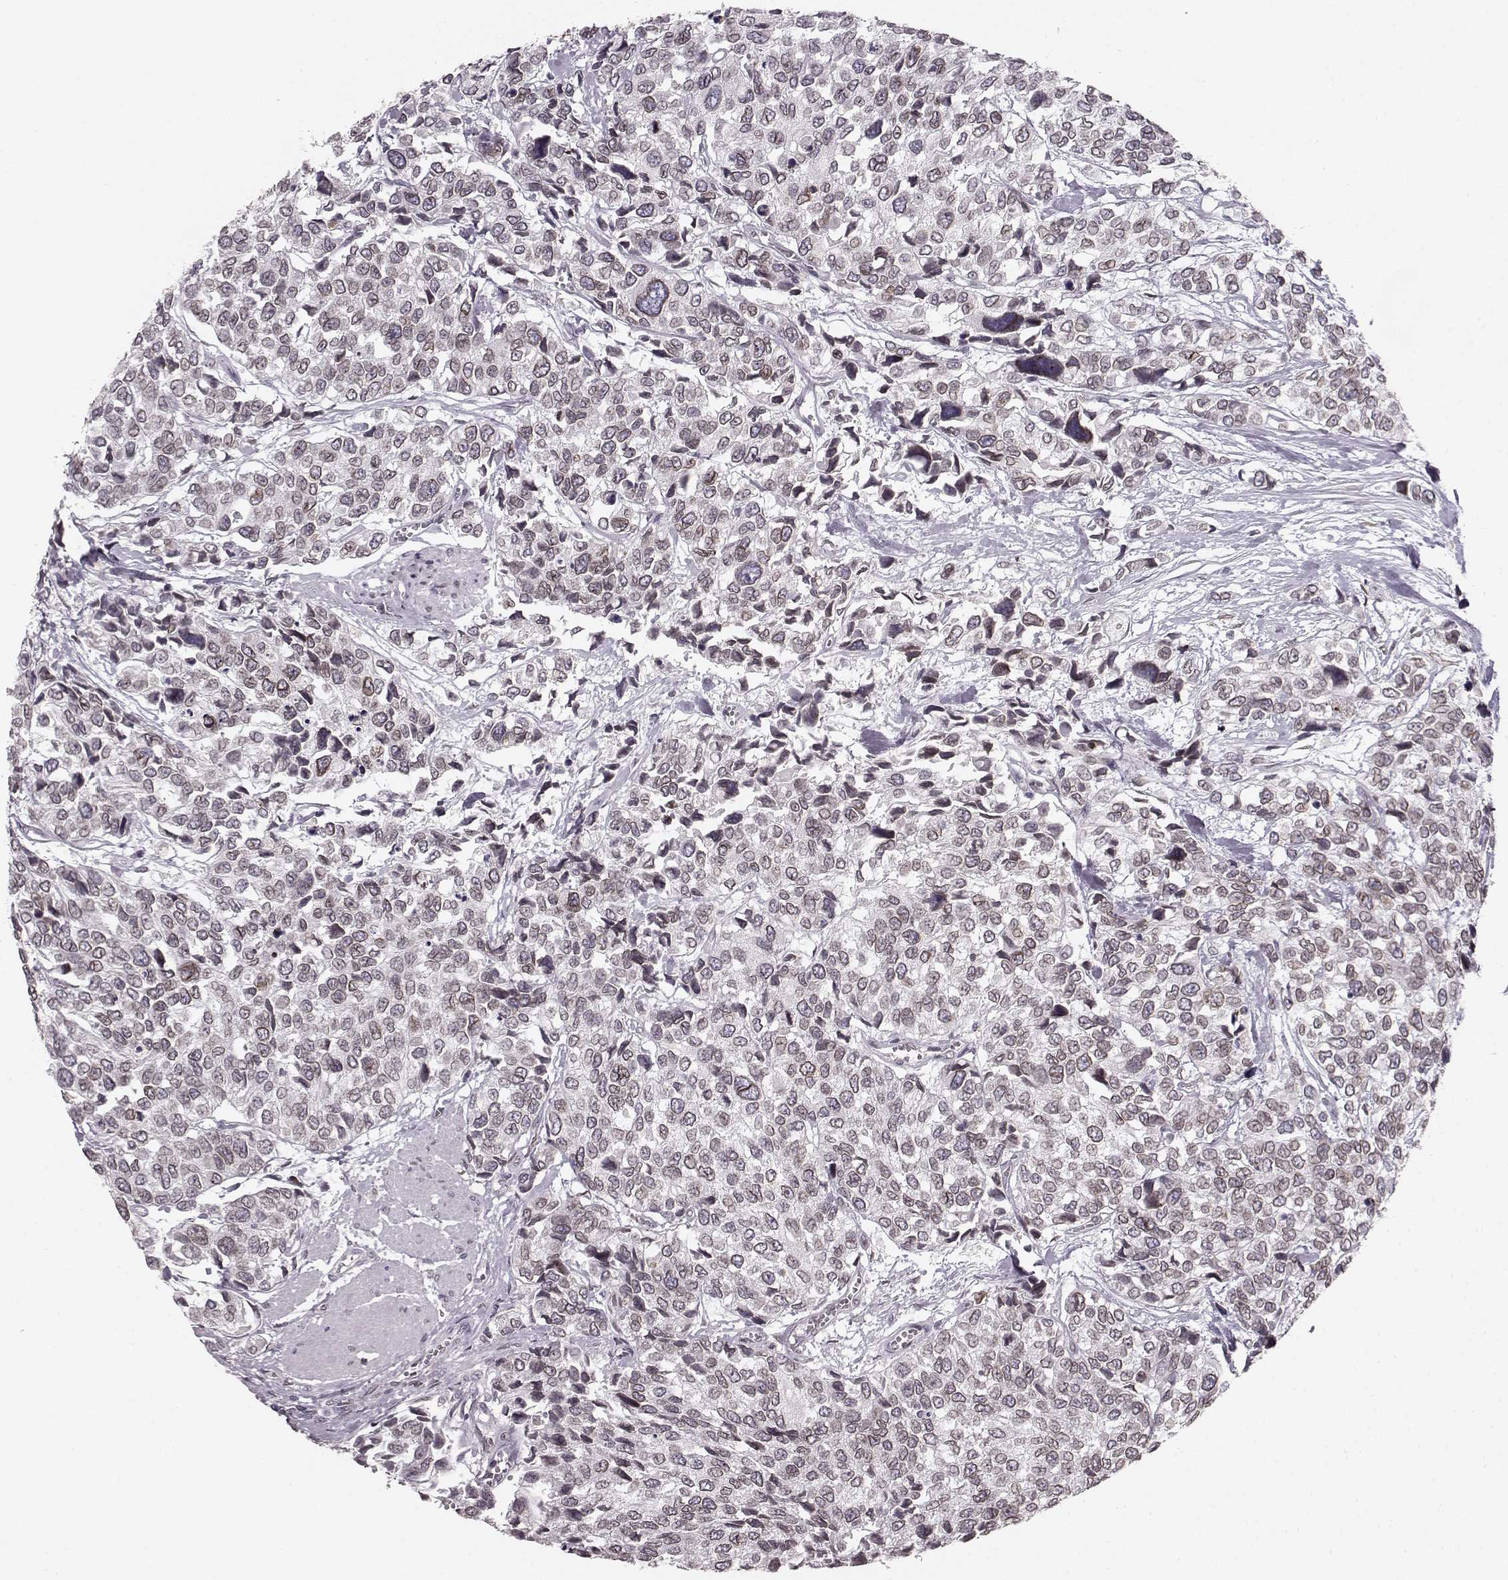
{"staining": {"intensity": "moderate", "quantity": "25%-75%", "location": "cytoplasmic/membranous,nuclear"}, "tissue": "urothelial cancer", "cell_type": "Tumor cells", "image_type": "cancer", "snomed": [{"axis": "morphology", "description": "Urothelial carcinoma, High grade"}, {"axis": "topography", "description": "Urinary bladder"}], "caption": "Urothelial cancer stained with immunohistochemistry shows moderate cytoplasmic/membranous and nuclear positivity in approximately 25%-75% of tumor cells. (Brightfield microscopy of DAB IHC at high magnification).", "gene": "DCAF12", "patient": {"sex": "male", "age": 77}}